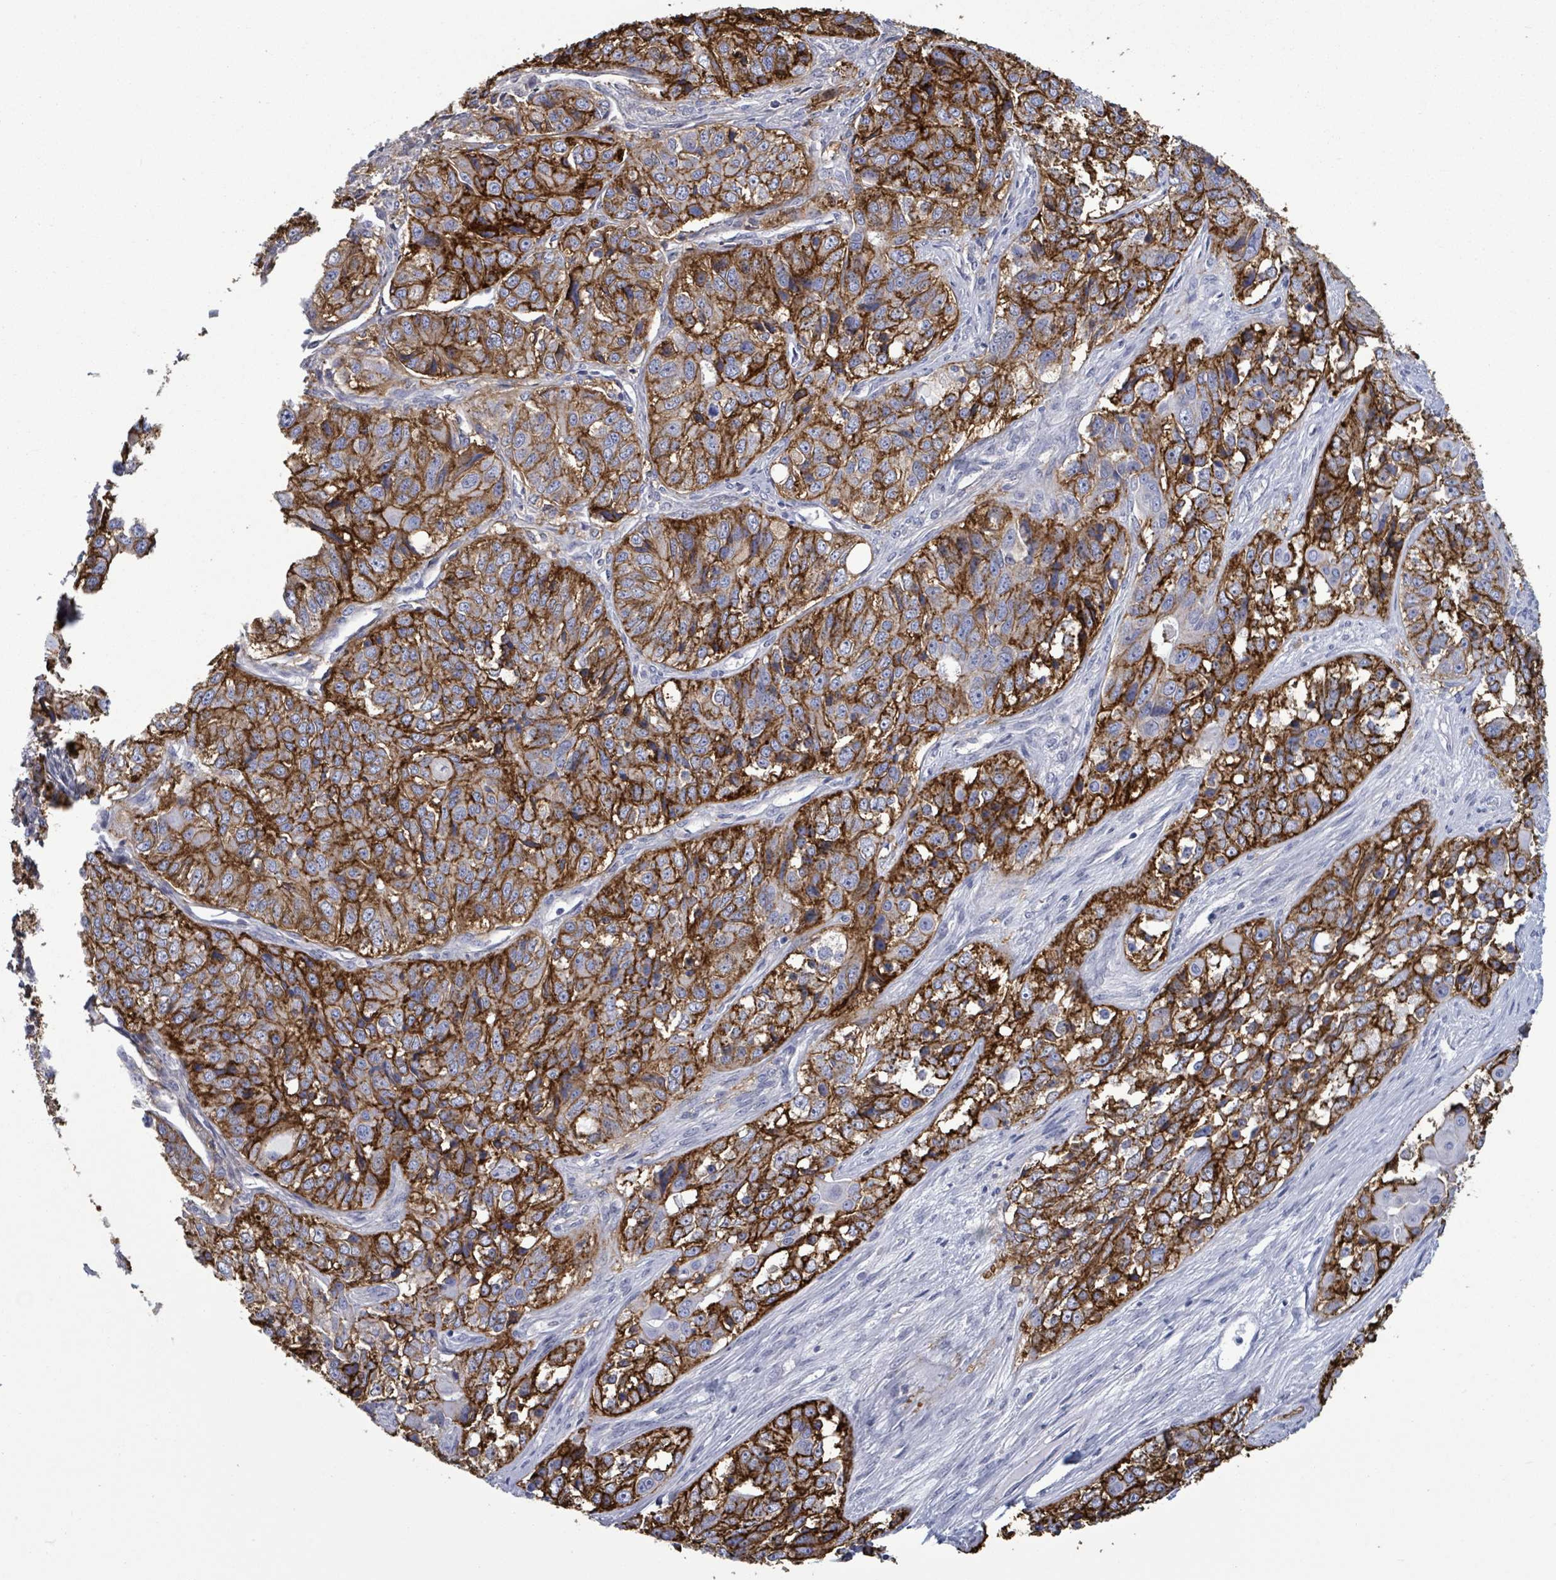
{"staining": {"intensity": "strong", "quantity": ">75%", "location": "cytoplasmic/membranous"}, "tissue": "ovarian cancer", "cell_type": "Tumor cells", "image_type": "cancer", "snomed": [{"axis": "morphology", "description": "Carcinoma, endometroid"}, {"axis": "topography", "description": "Ovary"}], "caption": "Immunohistochemistry (IHC) (DAB) staining of ovarian cancer reveals strong cytoplasmic/membranous protein staining in approximately >75% of tumor cells.", "gene": "BSG", "patient": {"sex": "female", "age": 51}}